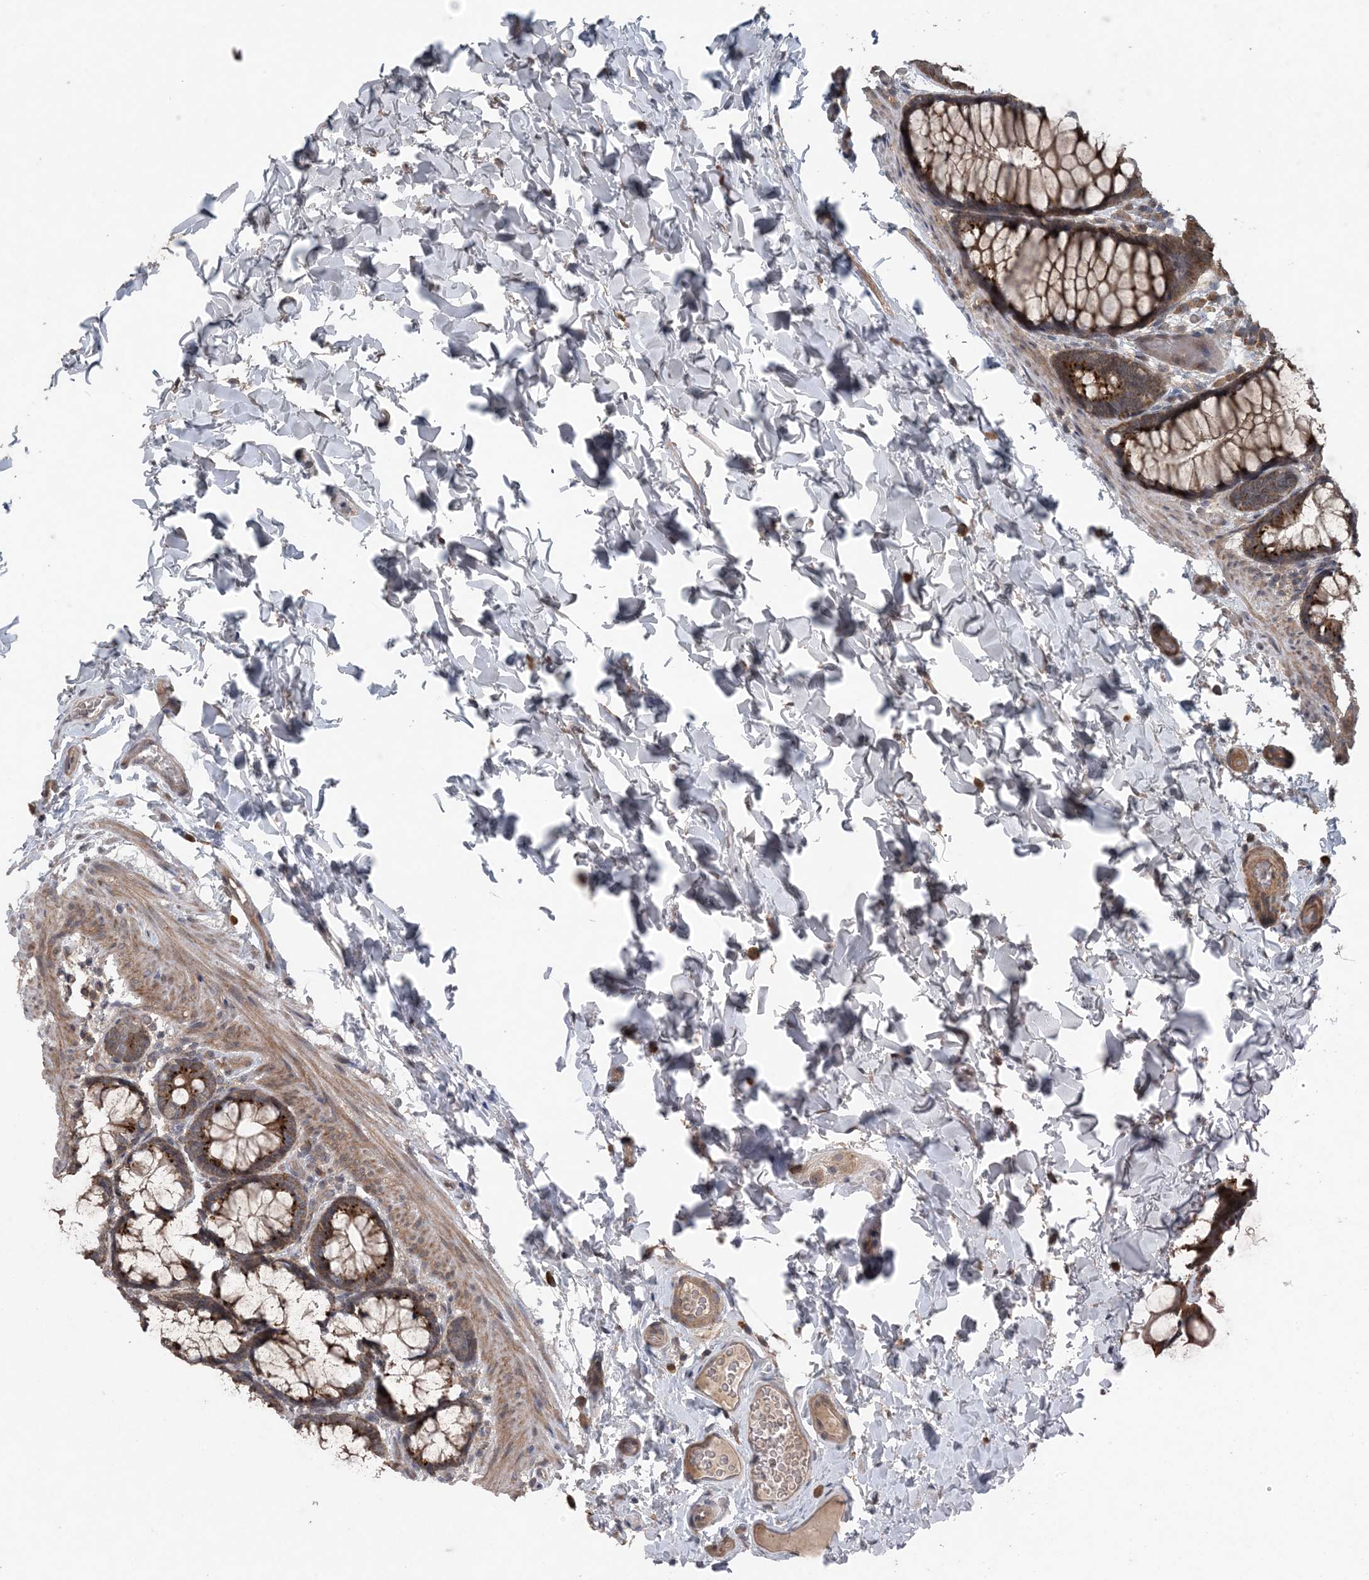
{"staining": {"intensity": "weak", "quantity": ">75%", "location": "cytoplasmic/membranous"}, "tissue": "colon", "cell_type": "Endothelial cells", "image_type": "normal", "snomed": [{"axis": "morphology", "description": "Normal tissue, NOS"}, {"axis": "topography", "description": "Colon"}], "caption": "Colon stained with DAB immunohistochemistry demonstrates low levels of weak cytoplasmic/membranous staining in approximately >75% of endothelial cells.", "gene": "MYO9B", "patient": {"sex": "male", "age": 47}}